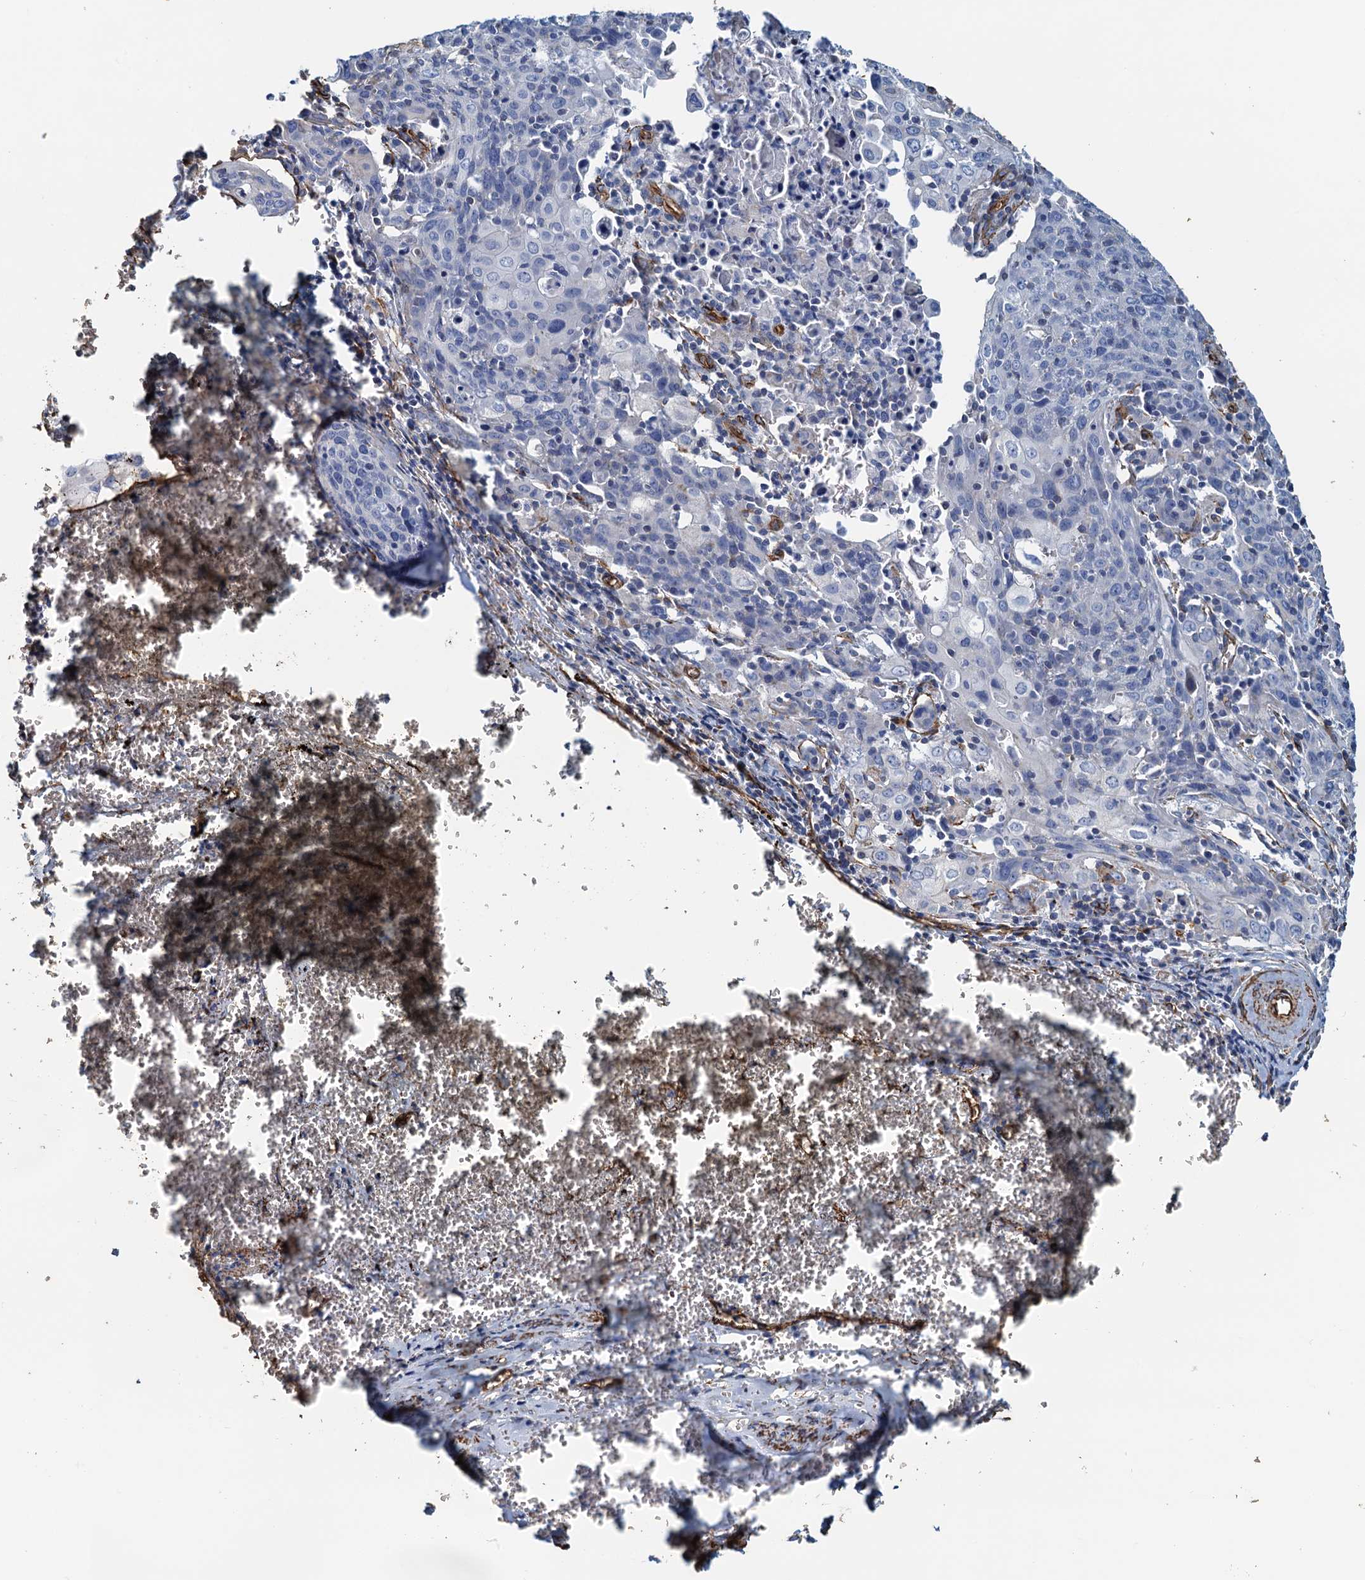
{"staining": {"intensity": "negative", "quantity": "none", "location": "none"}, "tissue": "cervical cancer", "cell_type": "Tumor cells", "image_type": "cancer", "snomed": [{"axis": "morphology", "description": "Squamous cell carcinoma, NOS"}, {"axis": "topography", "description": "Cervix"}], "caption": "This is an IHC photomicrograph of human squamous cell carcinoma (cervical). There is no expression in tumor cells.", "gene": "DGKG", "patient": {"sex": "female", "age": 67}}